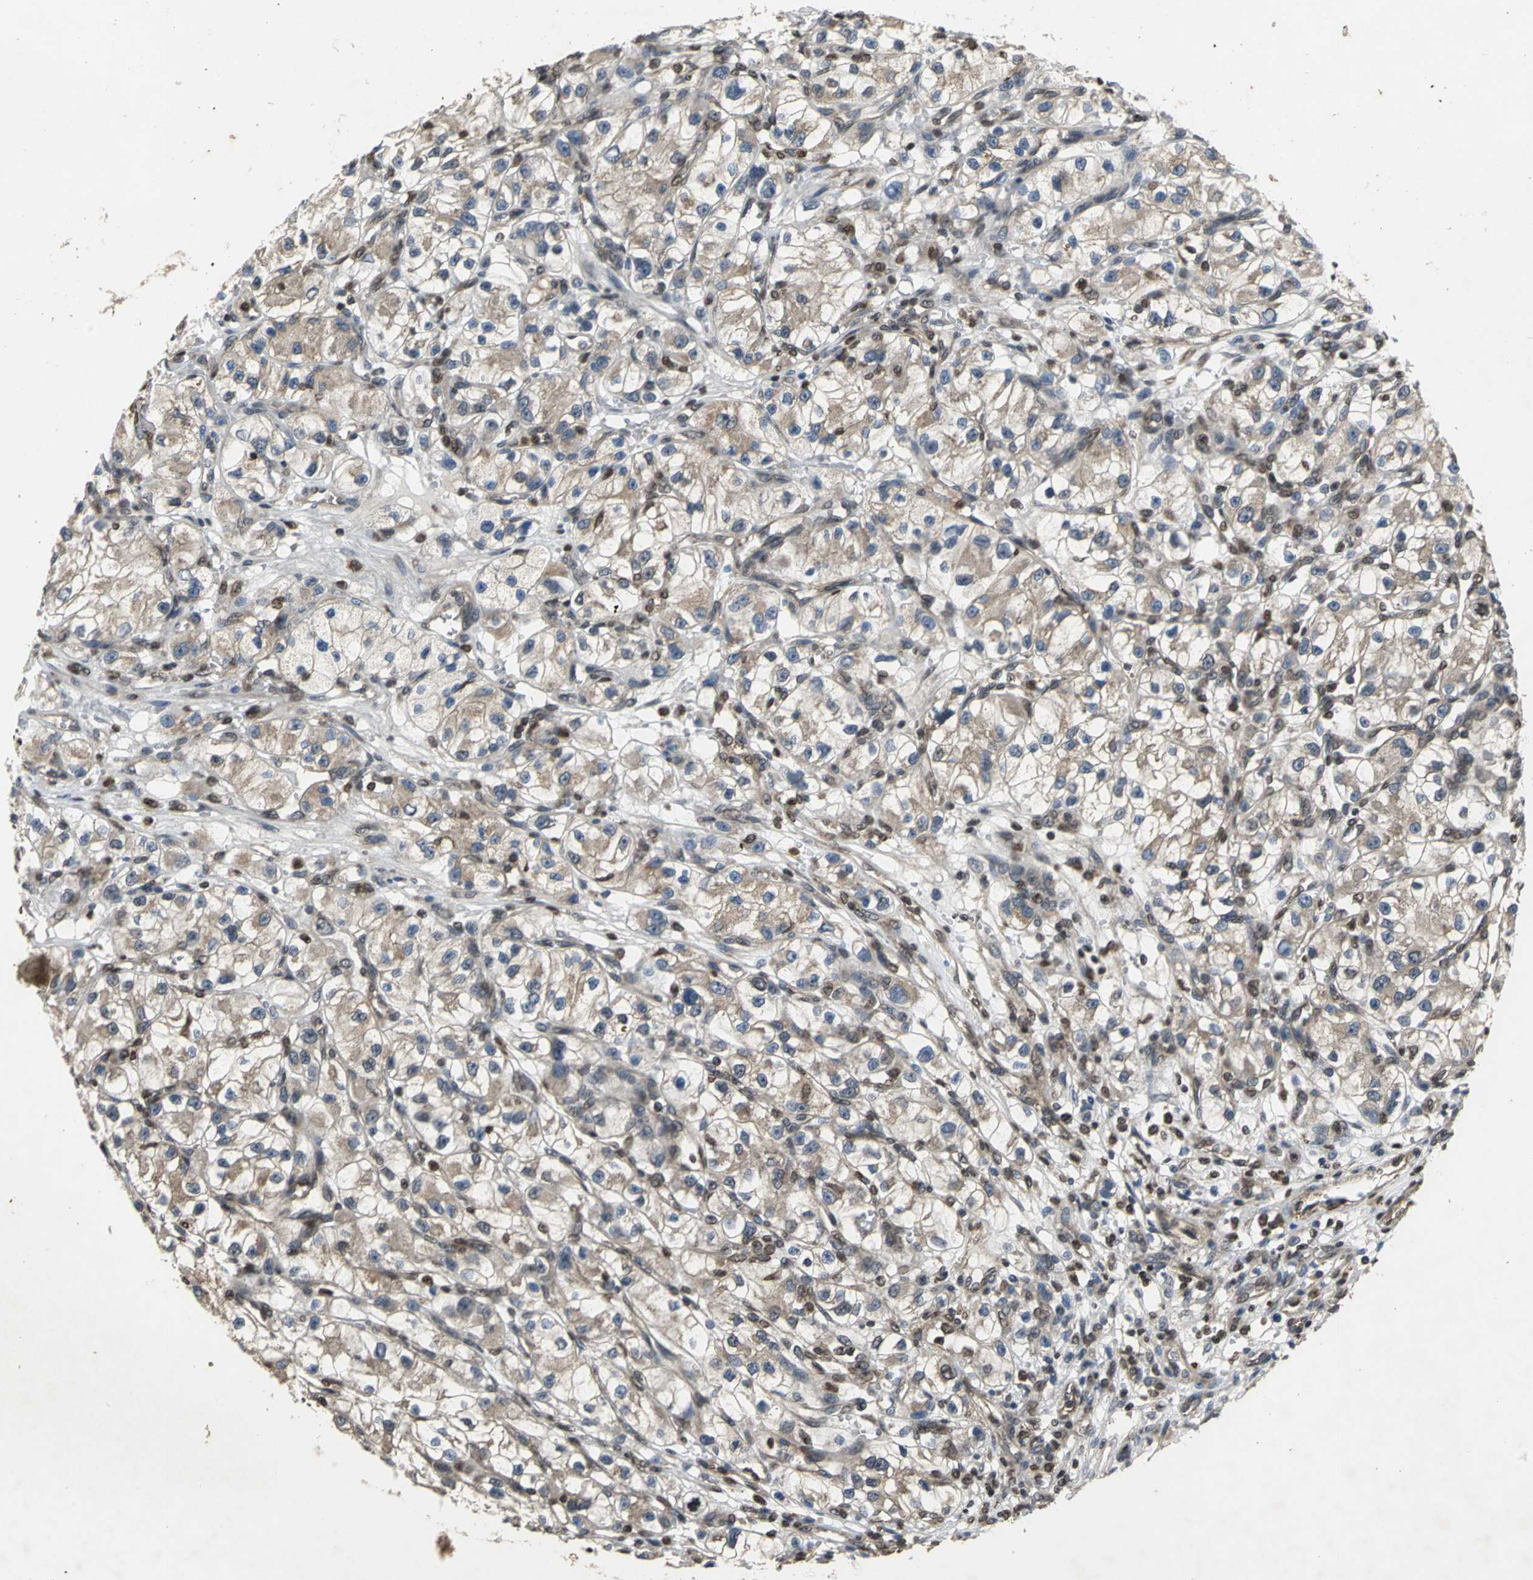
{"staining": {"intensity": "moderate", "quantity": ">75%", "location": "cytoplasmic/membranous,nuclear"}, "tissue": "renal cancer", "cell_type": "Tumor cells", "image_type": "cancer", "snomed": [{"axis": "morphology", "description": "Adenocarcinoma, NOS"}, {"axis": "topography", "description": "Kidney"}], "caption": "Immunohistochemistry photomicrograph of neoplastic tissue: adenocarcinoma (renal) stained using immunohistochemistry (IHC) exhibits medium levels of moderate protein expression localized specifically in the cytoplasmic/membranous and nuclear of tumor cells, appearing as a cytoplasmic/membranous and nuclear brown color.", "gene": "AHR", "patient": {"sex": "female", "age": 57}}